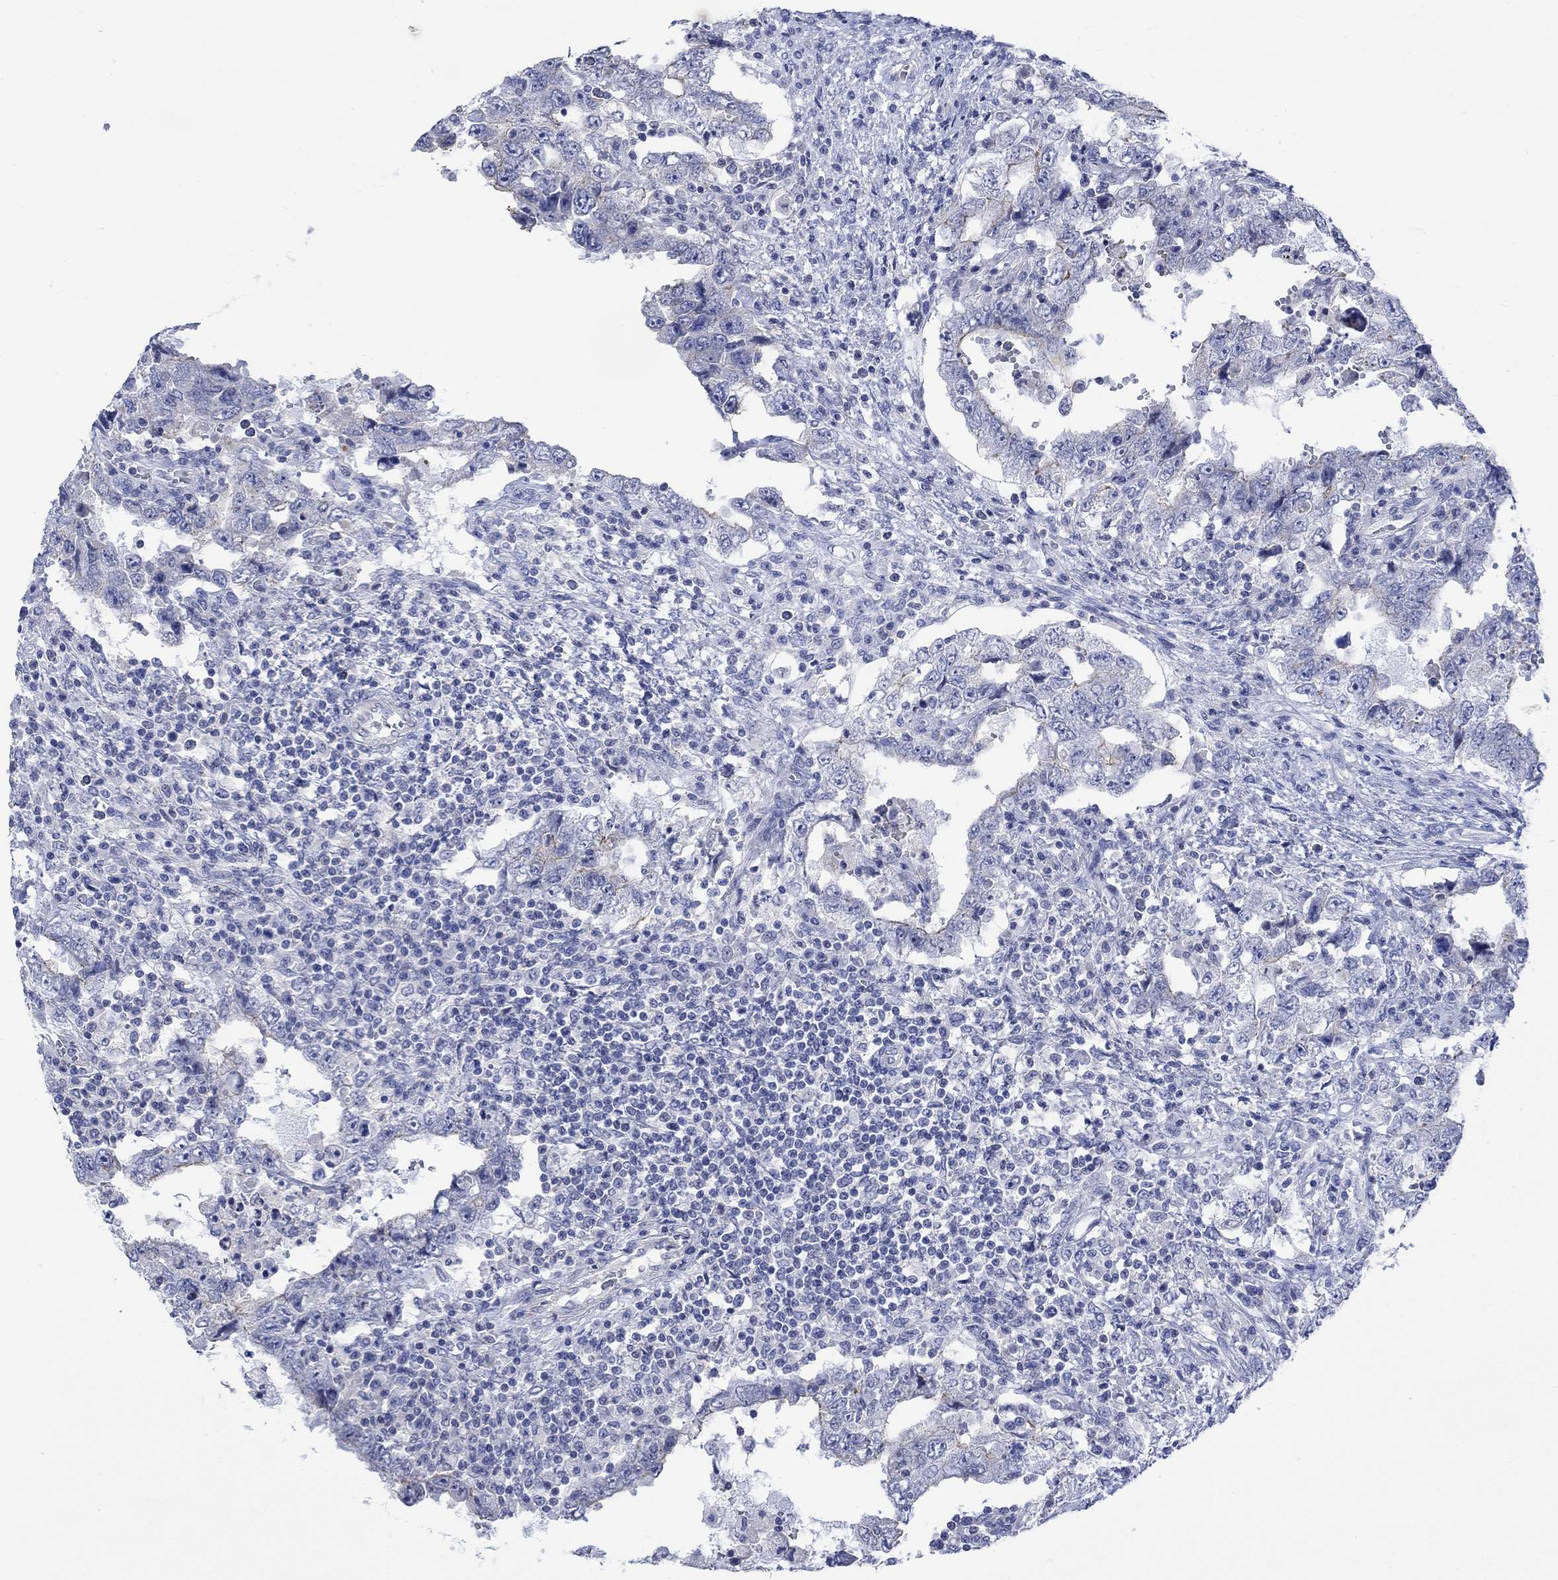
{"staining": {"intensity": "weak", "quantity": "<25%", "location": "cytoplasmic/membranous"}, "tissue": "testis cancer", "cell_type": "Tumor cells", "image_type": "cancer", "snomed": [{"axis": "morphology", "description": "Carcinoma, Embryonal, NOS"}, {"axis": "topography", "description": "Testis"}], "caption": "Micrograph shows no significant protein positivity in tumor cells of embryonal carcinoma (testis).", "gene": "AGRP", "patient": {"sex": "male", "age": 26}}